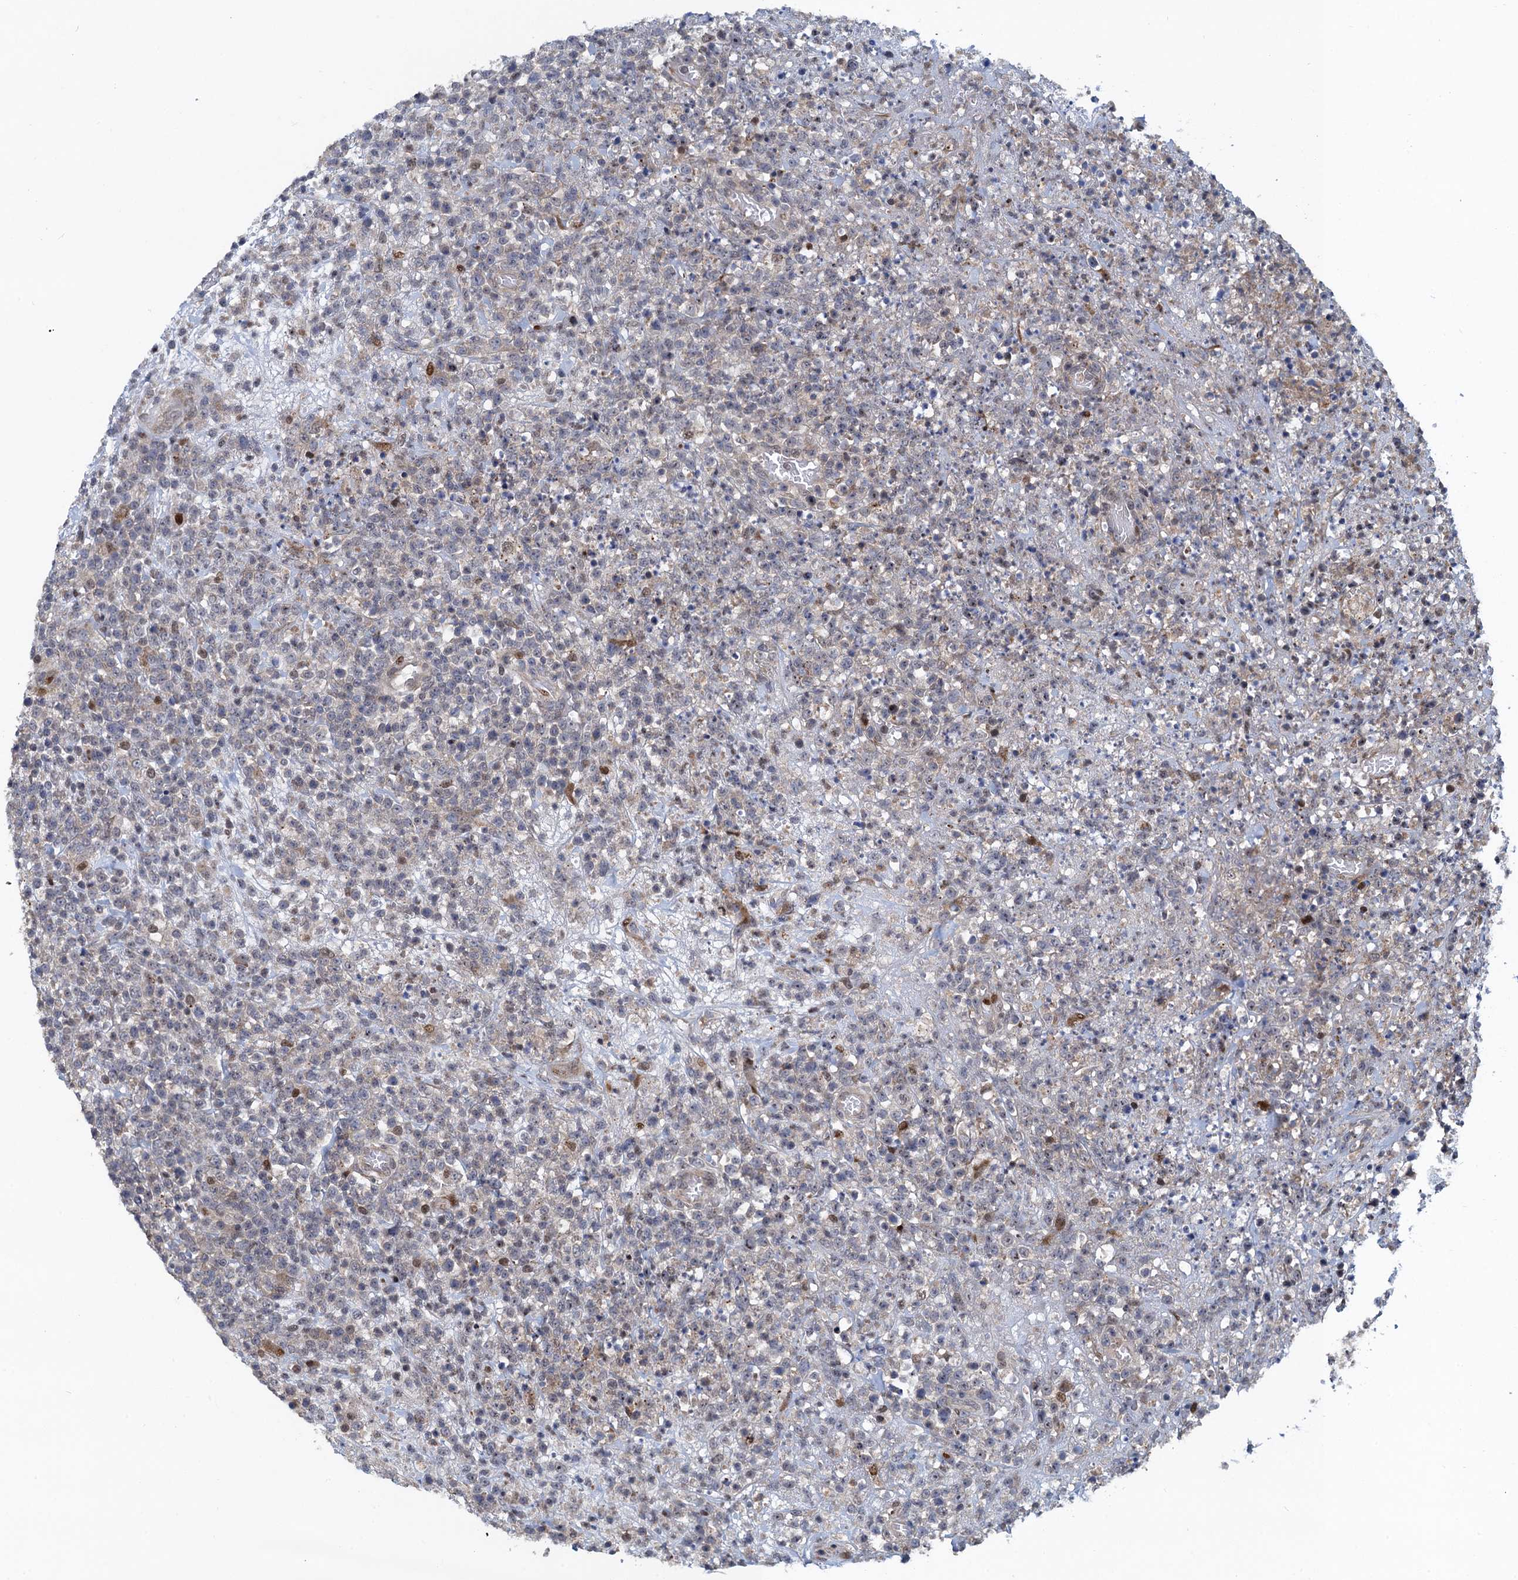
{"staining": {"intensity": "negative", "quantity": "none", "location": "none"}, "tissue": "lymphoma", "cell_type": "Tumor cells", "image_type": "cancer", "snomed": [{"axis": "morphology", "description": "Malignant lymphoma, non-Hodgkin's type, High grade"}, {"axis": "topography", "description": "Colon"}], "caption": "Tumor cells are negative for brown protein staining in lymphoma.", "gene": "ATOSA", "patient": {"sex": "female", "age": 53}}